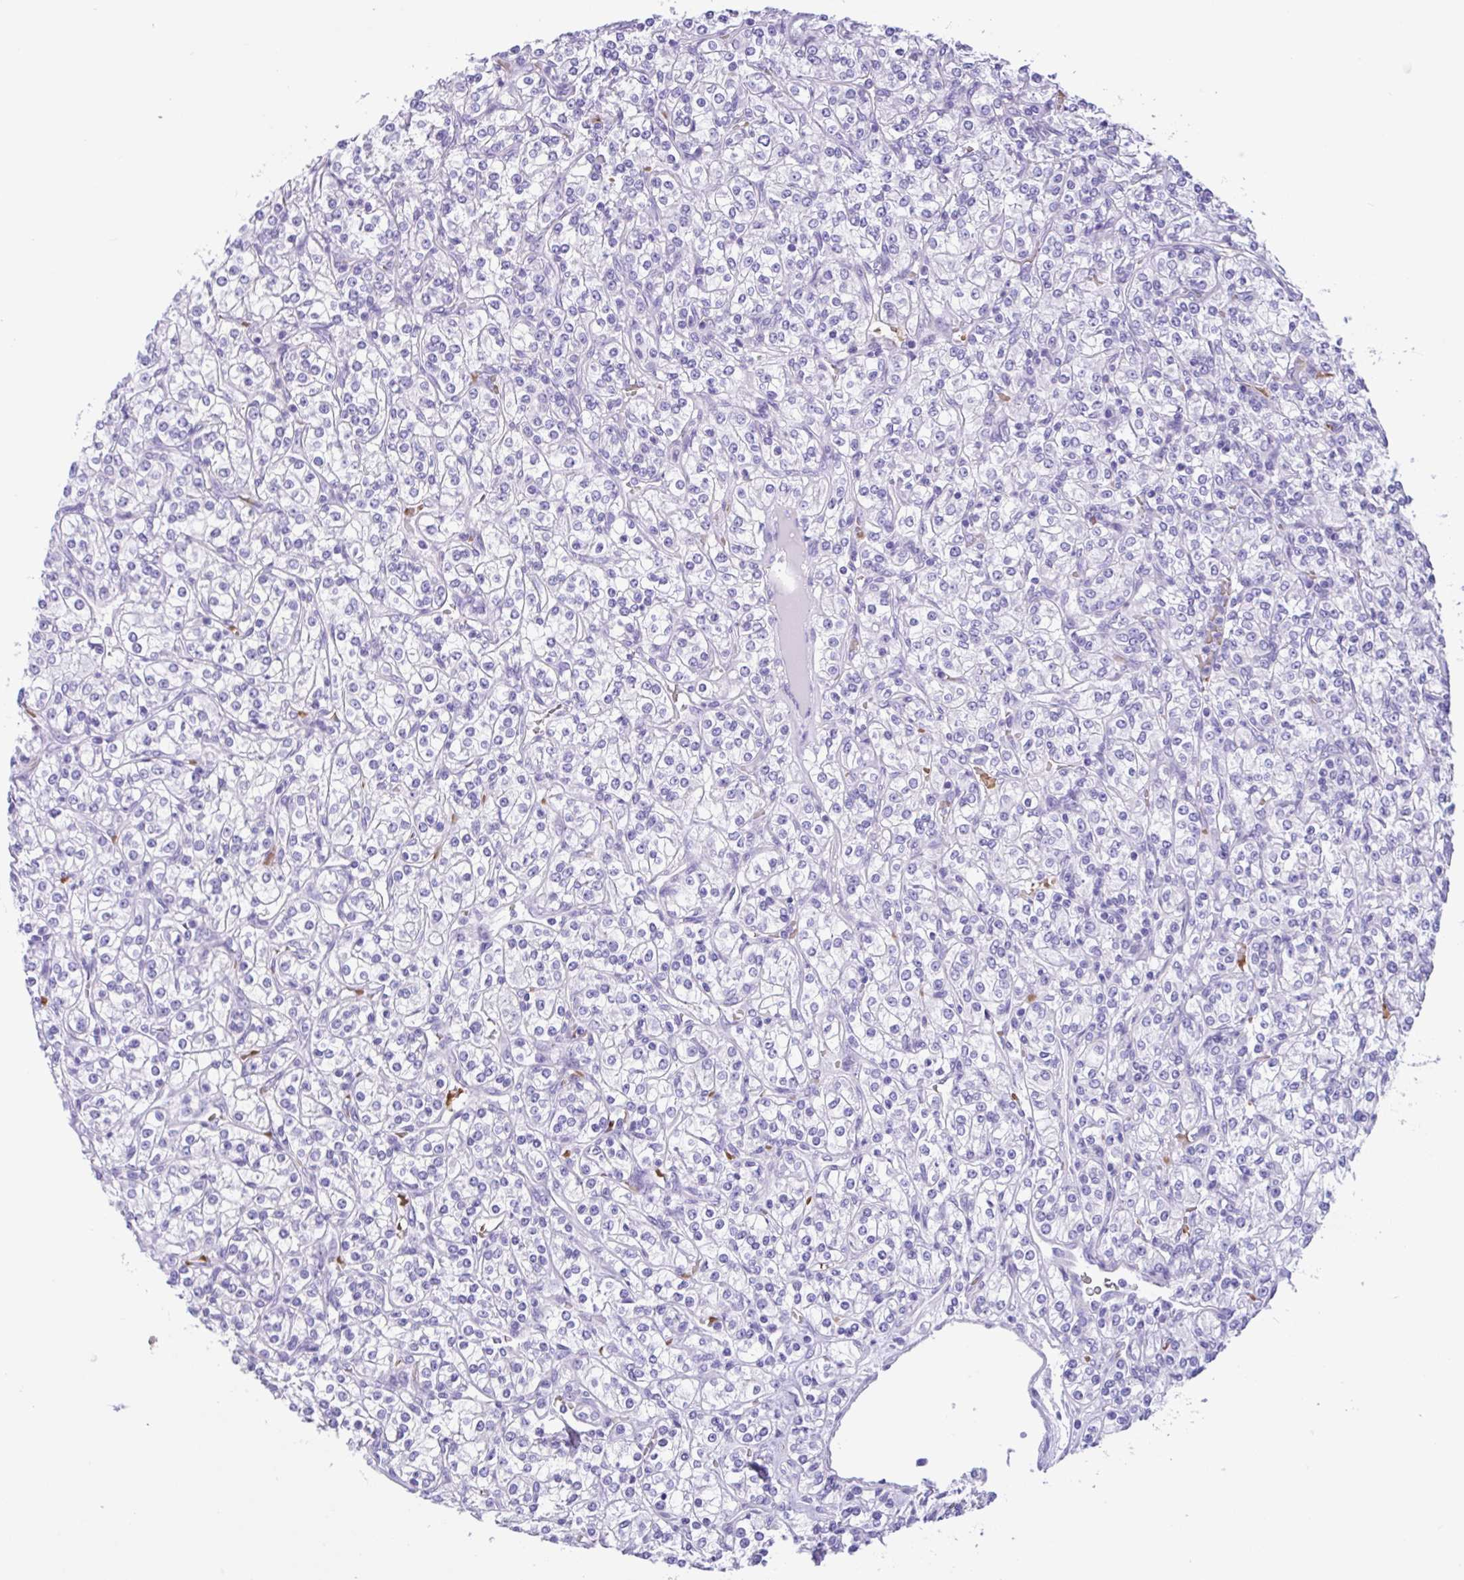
{"staining": {"intensity": "negative", "quantity": "none", "location": "none"}, "tissue": "renal cancer", "cell_type": "Tumor cells", "image_type": "cancer", "snomed": [{"axis": "morphology", "description": "Adenocarcinoma, NOS"}, {"axis": "topography", "description": "Kidney"}], "caption": "Immunohistochemistry (IHC) of renal cancer (adenocarcinoma) shows no staining in tumor cells. Nuclei are stained in blue.", "gene": "TMEM79", "patient": {"sex": "male", "age": 77}}